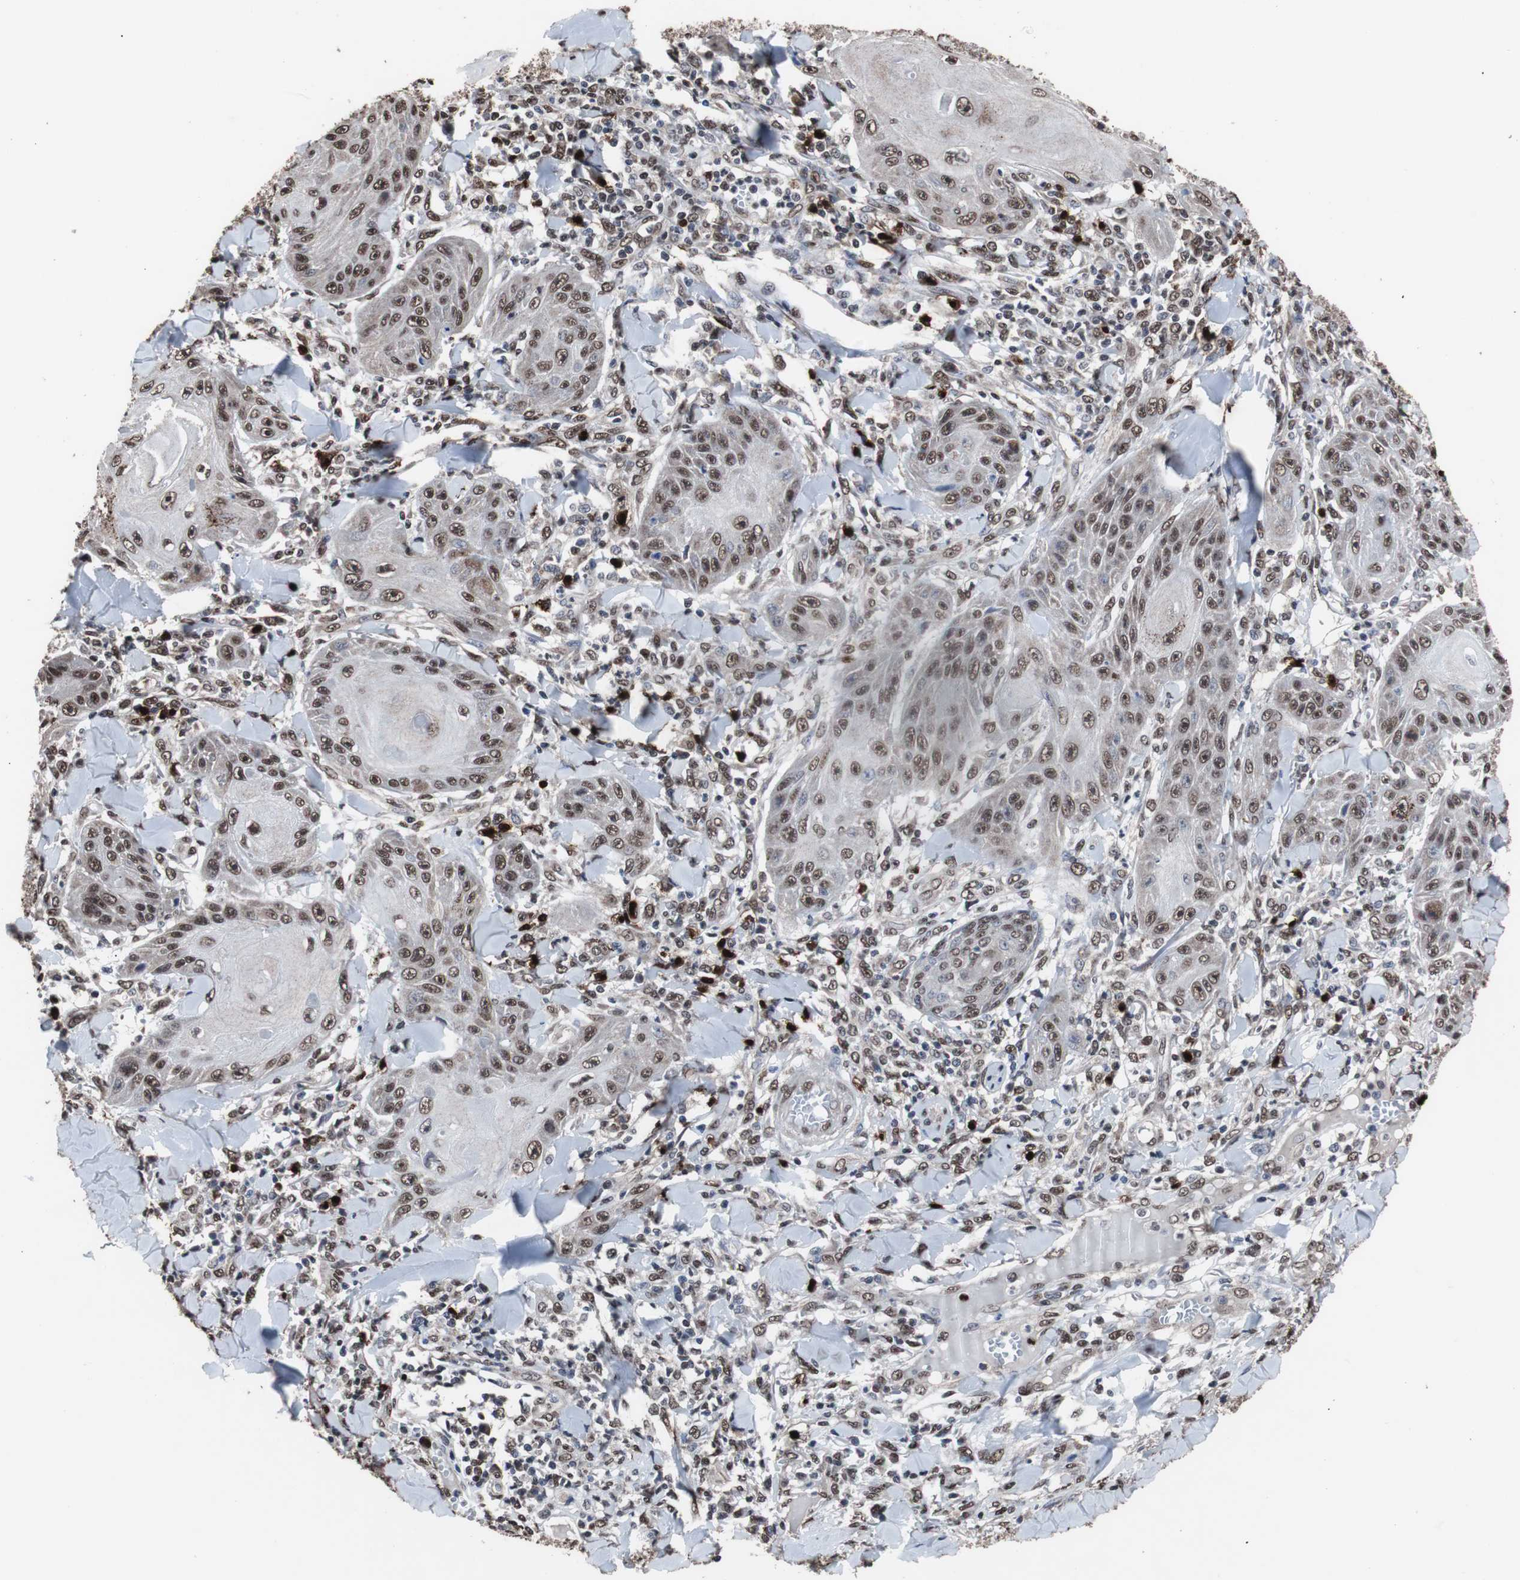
{"staining": {"intensity": "moderate", "quantity": "25%-75%", "location": "nuclear"}, "tissue": "skin cancer", "cell_type": "Tumor cells", "image_type": "cancer", "snomed": [{"axis": "morphology", "description": "Squamous cell carcinoma, NOS"}, {"axis": "topography", "description": "Skin"}], "caption": "Protein analysis of squamous cell carcinoma (skin) tissue exhibits moderate nuclear expression in approximately 25%-75% of tumor cells.", "gene": "MED27", "patient": {"sex": "female", "age": 78}}